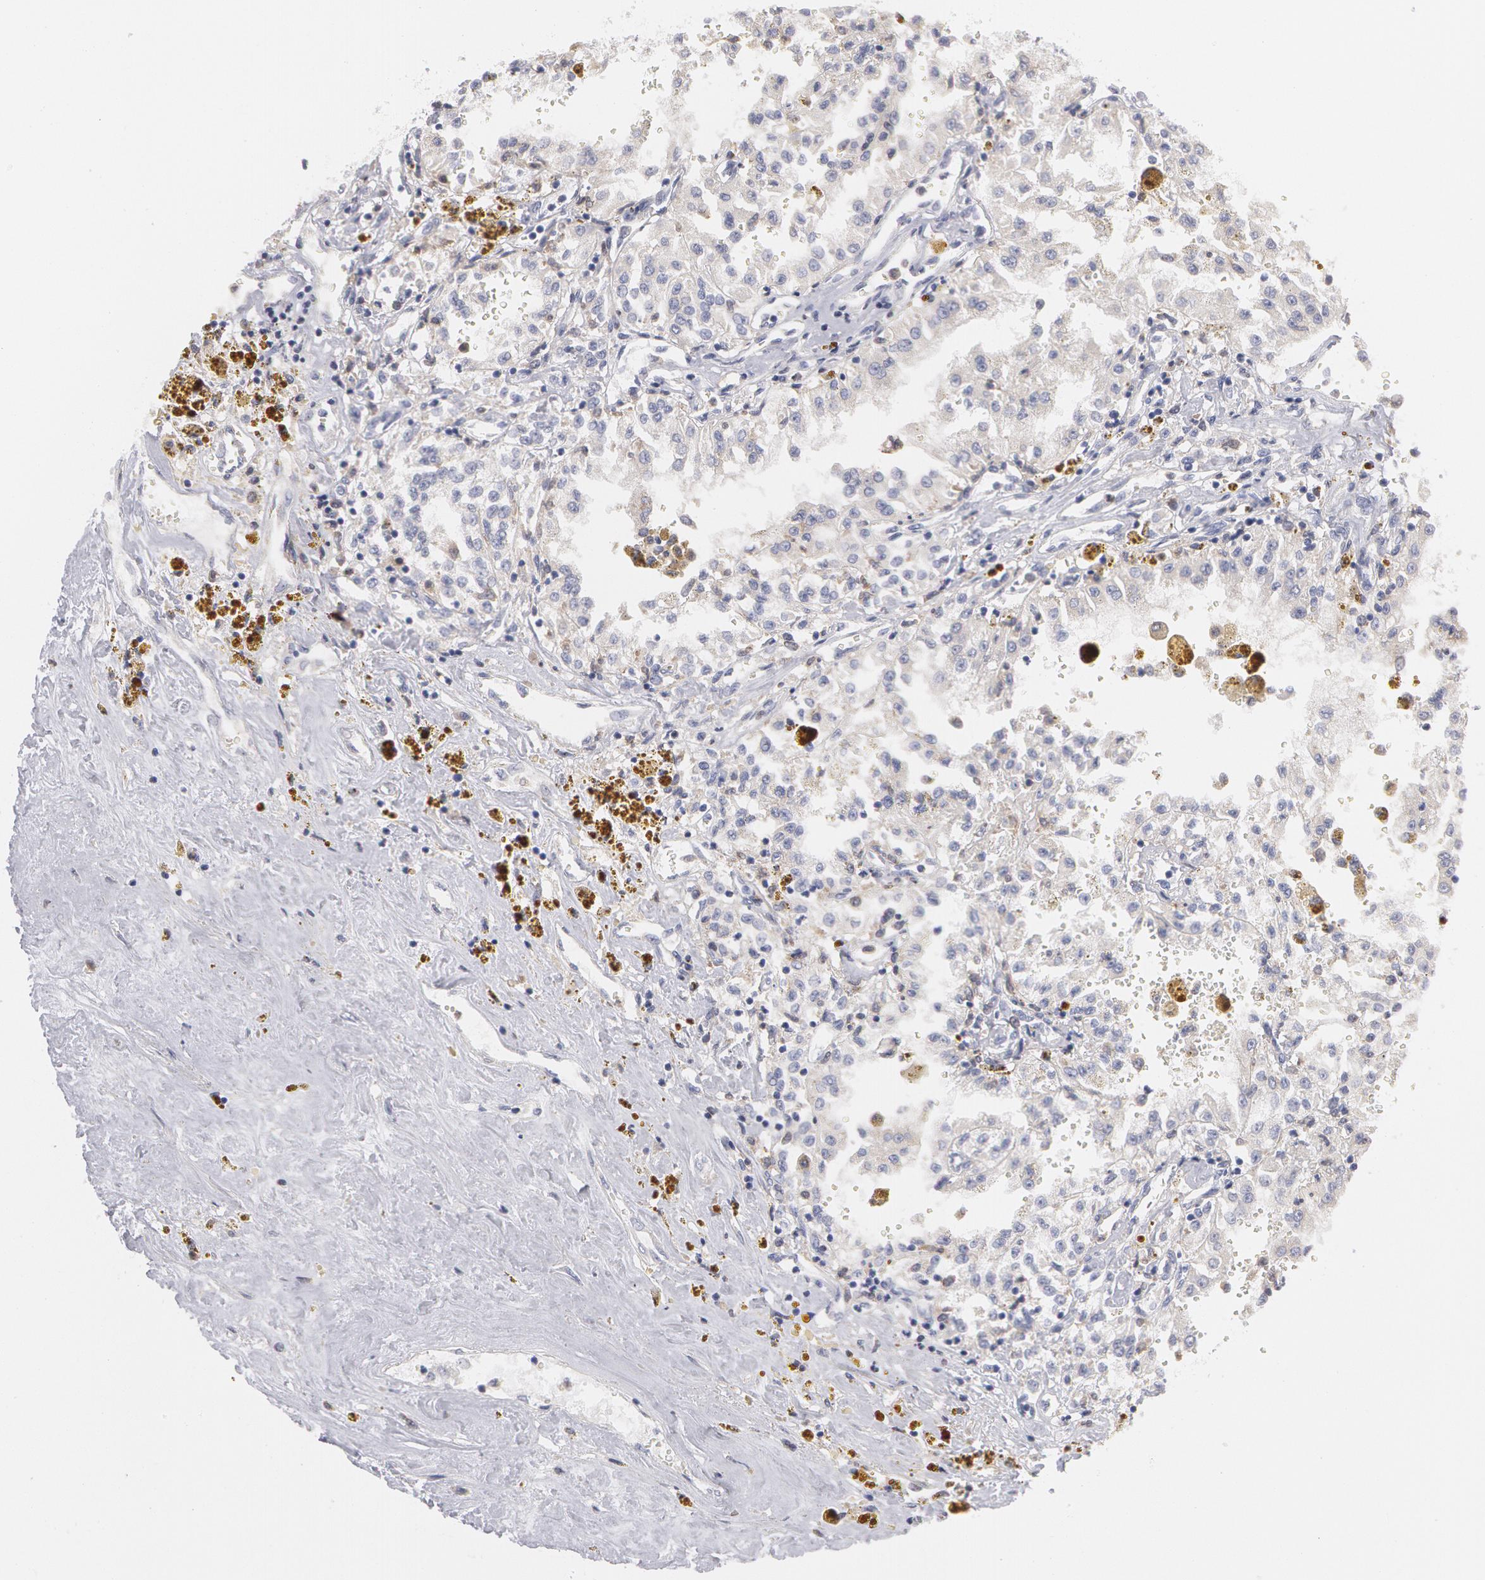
{"staining": {"intensity": "negative", "quantity": "none", "location": "none"}, "tissue": "renal cancer", "cell_type": "Tumor cells", "image_type": "cancer", "snomed": [{"axis": "morphology", "description": "Adenocarcinoma, NOS"}, {"axis": "topography", "description": "Kidney"}], "caption": "Immunohistochemistry (IHC) photomicrograph of renal adenocarcinoma stained for a protein (brown), which exhibits no positivity in tumor cells. (Brightfield microscopy of DAB (3,3'-diaminobenzidine) immunohistochemistry at high magnification).", "gene": "SYK", "patient": {"sex": "male", "age": 78}}